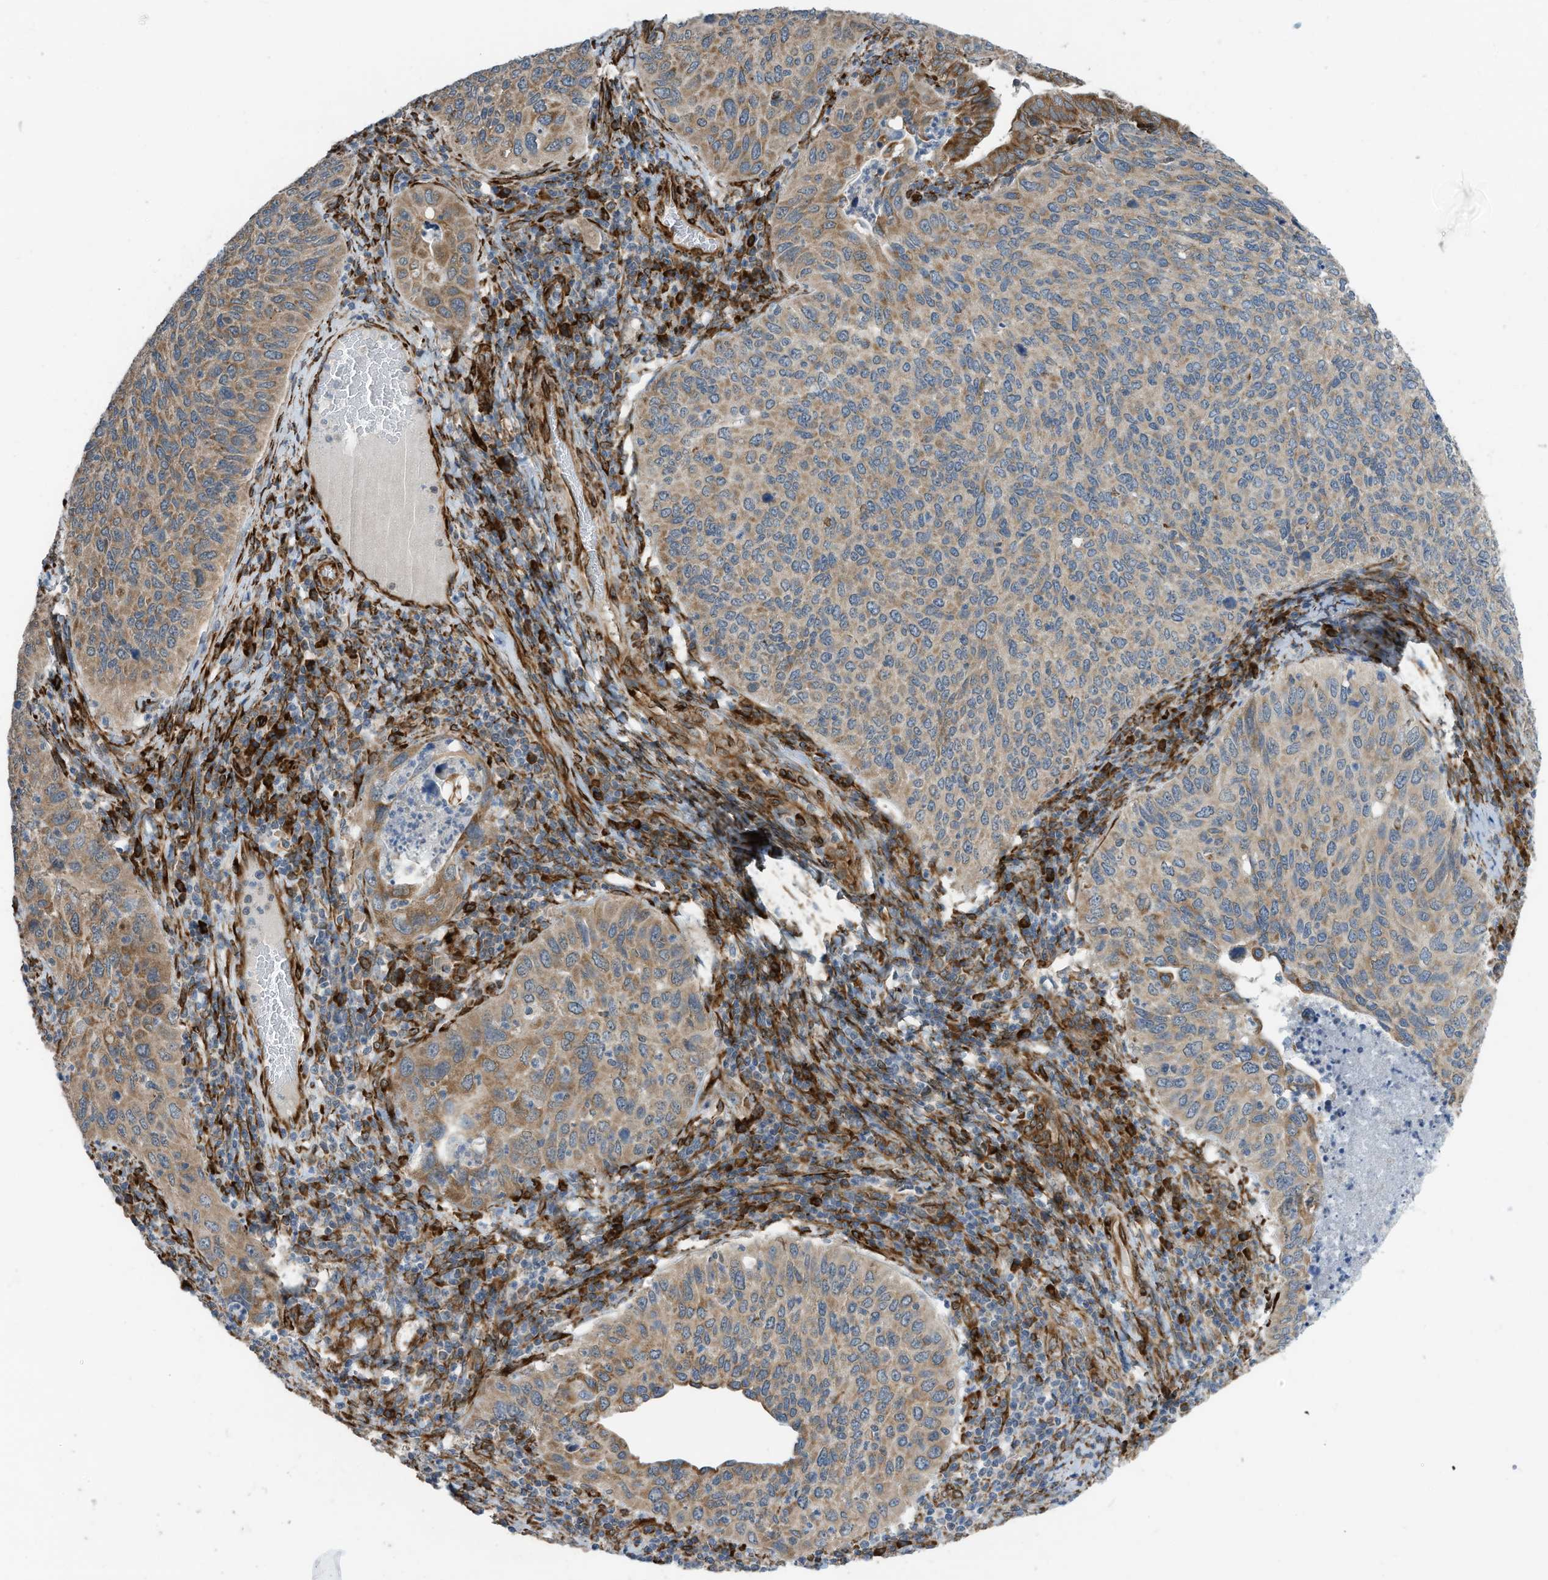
{"staining": {"intensity": "moderate", "quantity": "25%-75%", "location": "cytoplasmic/membranous"}, "tissue": "cervical cancer", "cell_type": "Tumor cells", "image_type": "cancer", "snomed": [{"axis": "morphology", "description": "Squamous cell carcinoma, NOS"}, {"axis": "topography", "description": "Cervix"}], "caption": "This image reveals immunohistochemistry staining of human cervical squamous cell carcinoma, with medium moderate cytoplasmic/membranous positivity in approximately 25%-75% of tumor cells.", "gene": "ZBTB45", "patient": {"sex": "female", "age": 38}}